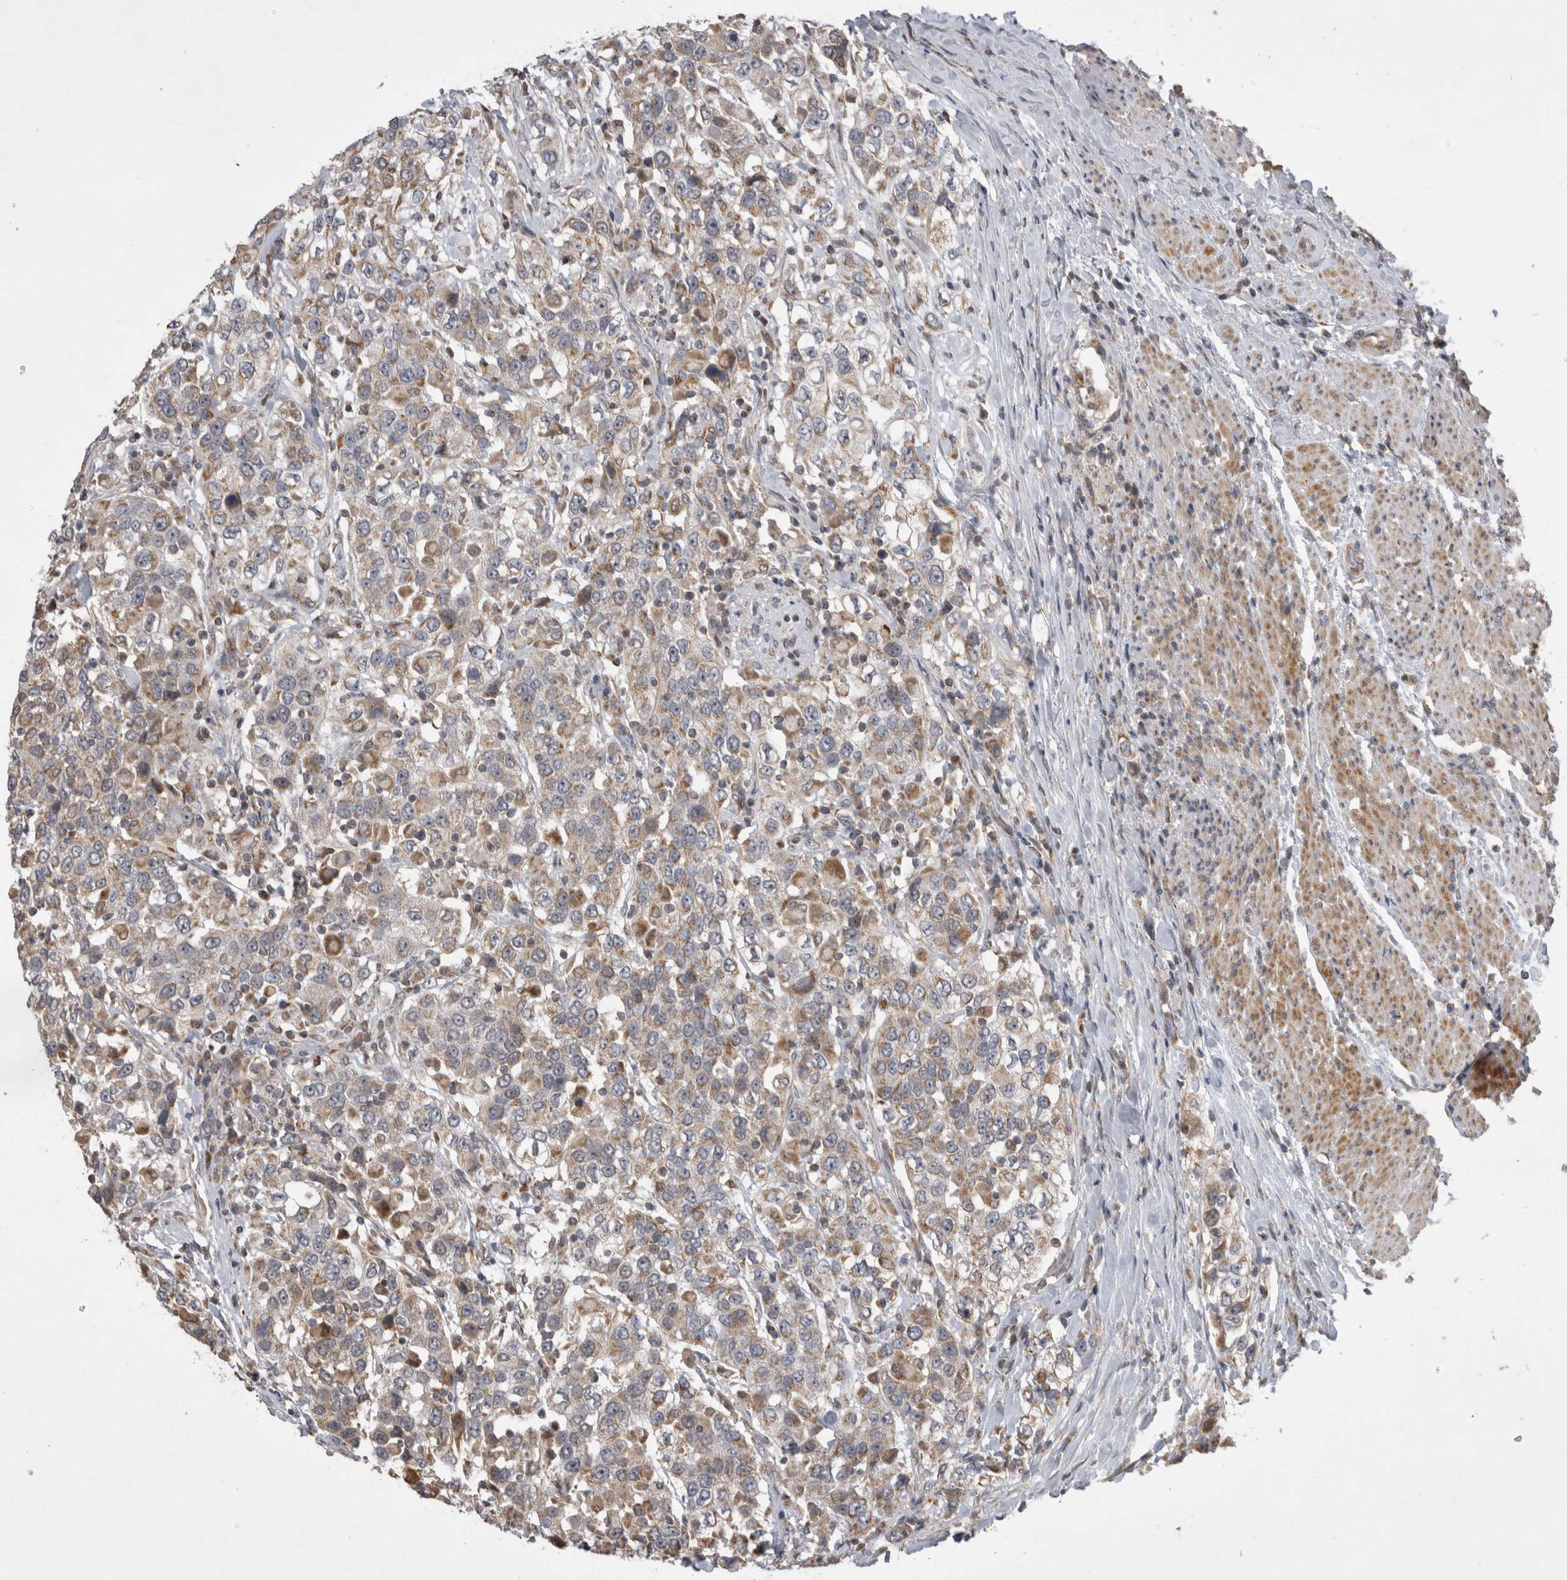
{"staining": {"intensity": "weak", "quantity": "25%-75%", "location": "cytoplasmic/membranous"}, "tissue": "urothelial cancer", "cell_type": "Tumor cells", "image_type": "cancer", "snomed": [{"axis": "morphology", "description": "Urothelial carcinoma, High grade"}, {"axis": "topography", "description": "Urinary bladder"}], "caption": "Protein staining of urothelial carcinoma (high-grade) tissue shows weak cytoplasmic/membranous positivity in about 25%-75% of tumor cells.", "gene": "KCNIP1", "patient": {"sex": "female", "age": 80}}